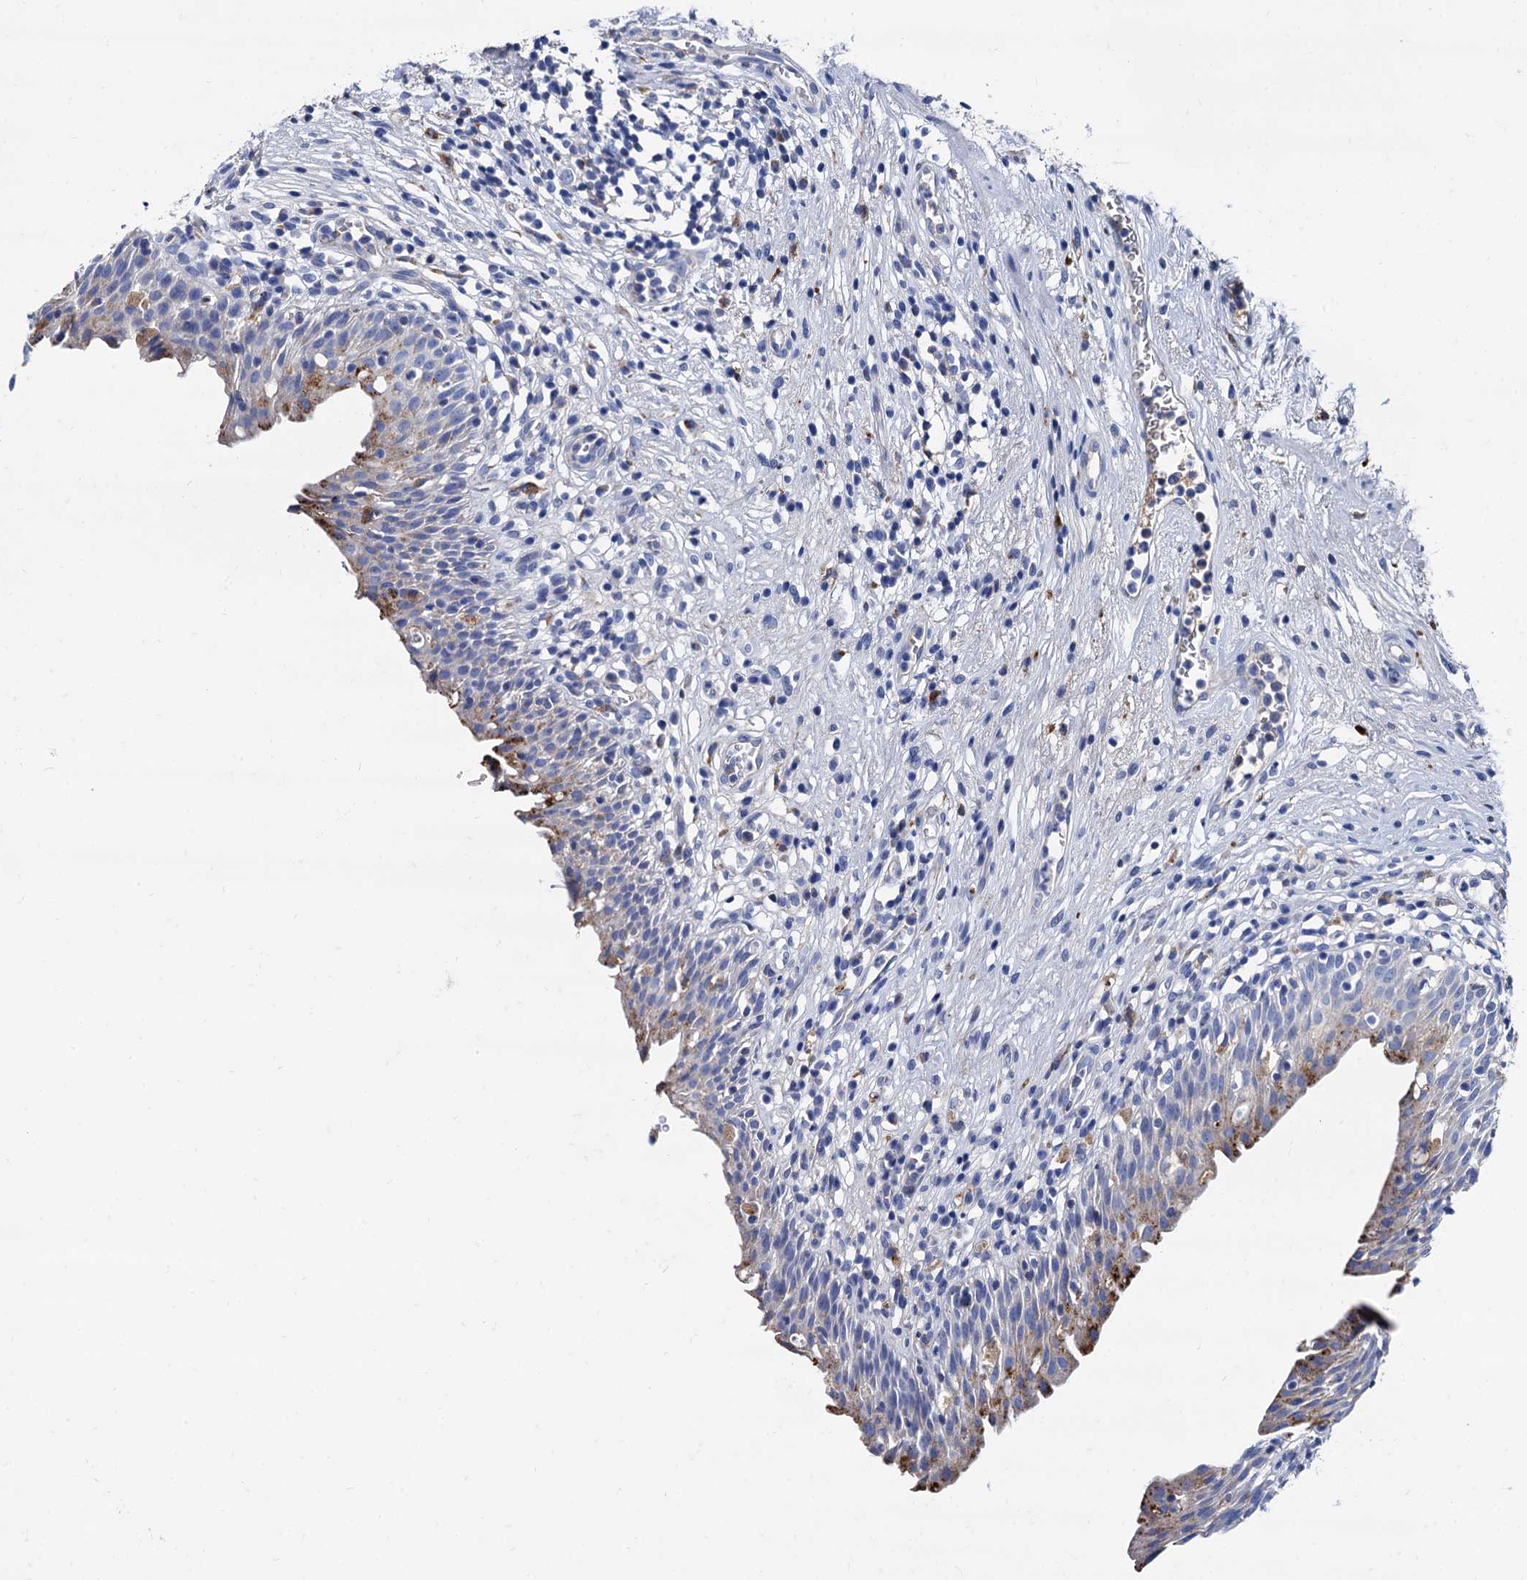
{"staining": {"intensity": "moderate", "quantity": "<25%", "location": "cytoplasmic/membranous"}, "tissue": "urinary bladder", "cell_type": "Urothelial cells", "image_type": "normal", "snomed": [{"axis": "morphology", "description": "Normal tissue, NOS"}, {"axis": "morphology", "description": "Inflammation, NOS"}, {"axis": "topography", "description": "Urinary bladder"}], "caption": "The immunohistochemical stain highlights moderate cytoplasmic/membranous expression in urothelial cells of normal urinary bladder. (Brightfield microscopy of DAB IHC at high magnification).", "gene": "APOD", "patient": {"sex": "male", "age": 63}}